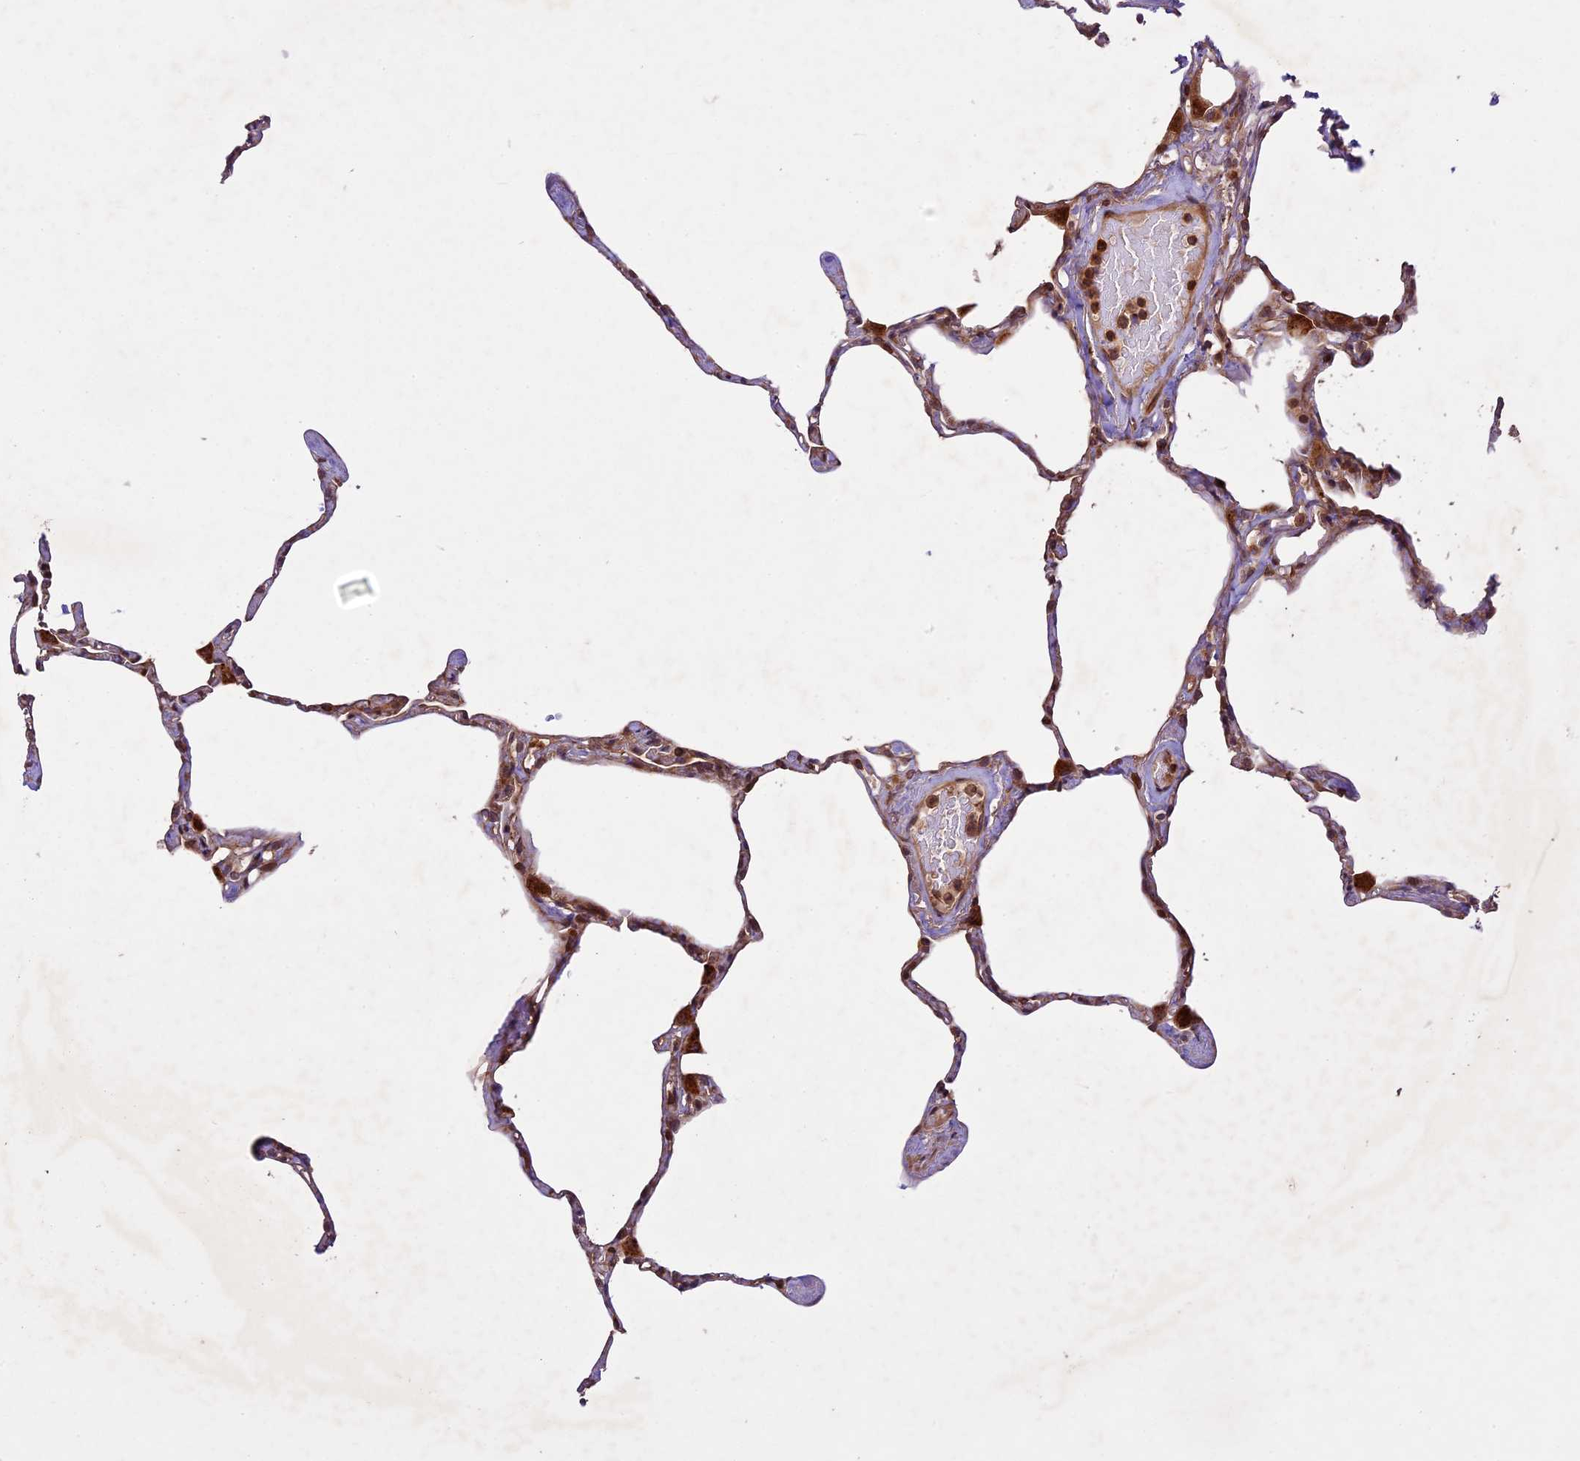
{"staining": {"intensity": "moderate", "quantity": "<25%", "location": "cytoplasmic/membranous"}, "tissue": "lung", "cell_type": "Alveolar cells", "image_type": "normal", "snomed": [{"axis": "morphology", "description": "Normal tissue, NOS"}, {"axis": "topography", "description": "Lung"}], "caption": "Immunohistochemistry (IHC) histopathology image of normal human lung stained for a protein (brown), which shows low levels of moderate cytoplasmic/membranous staining in approximately <25% of alveolar cells.", "gene": "DGKH", "patient": {"sex": "male", "age": 65}}